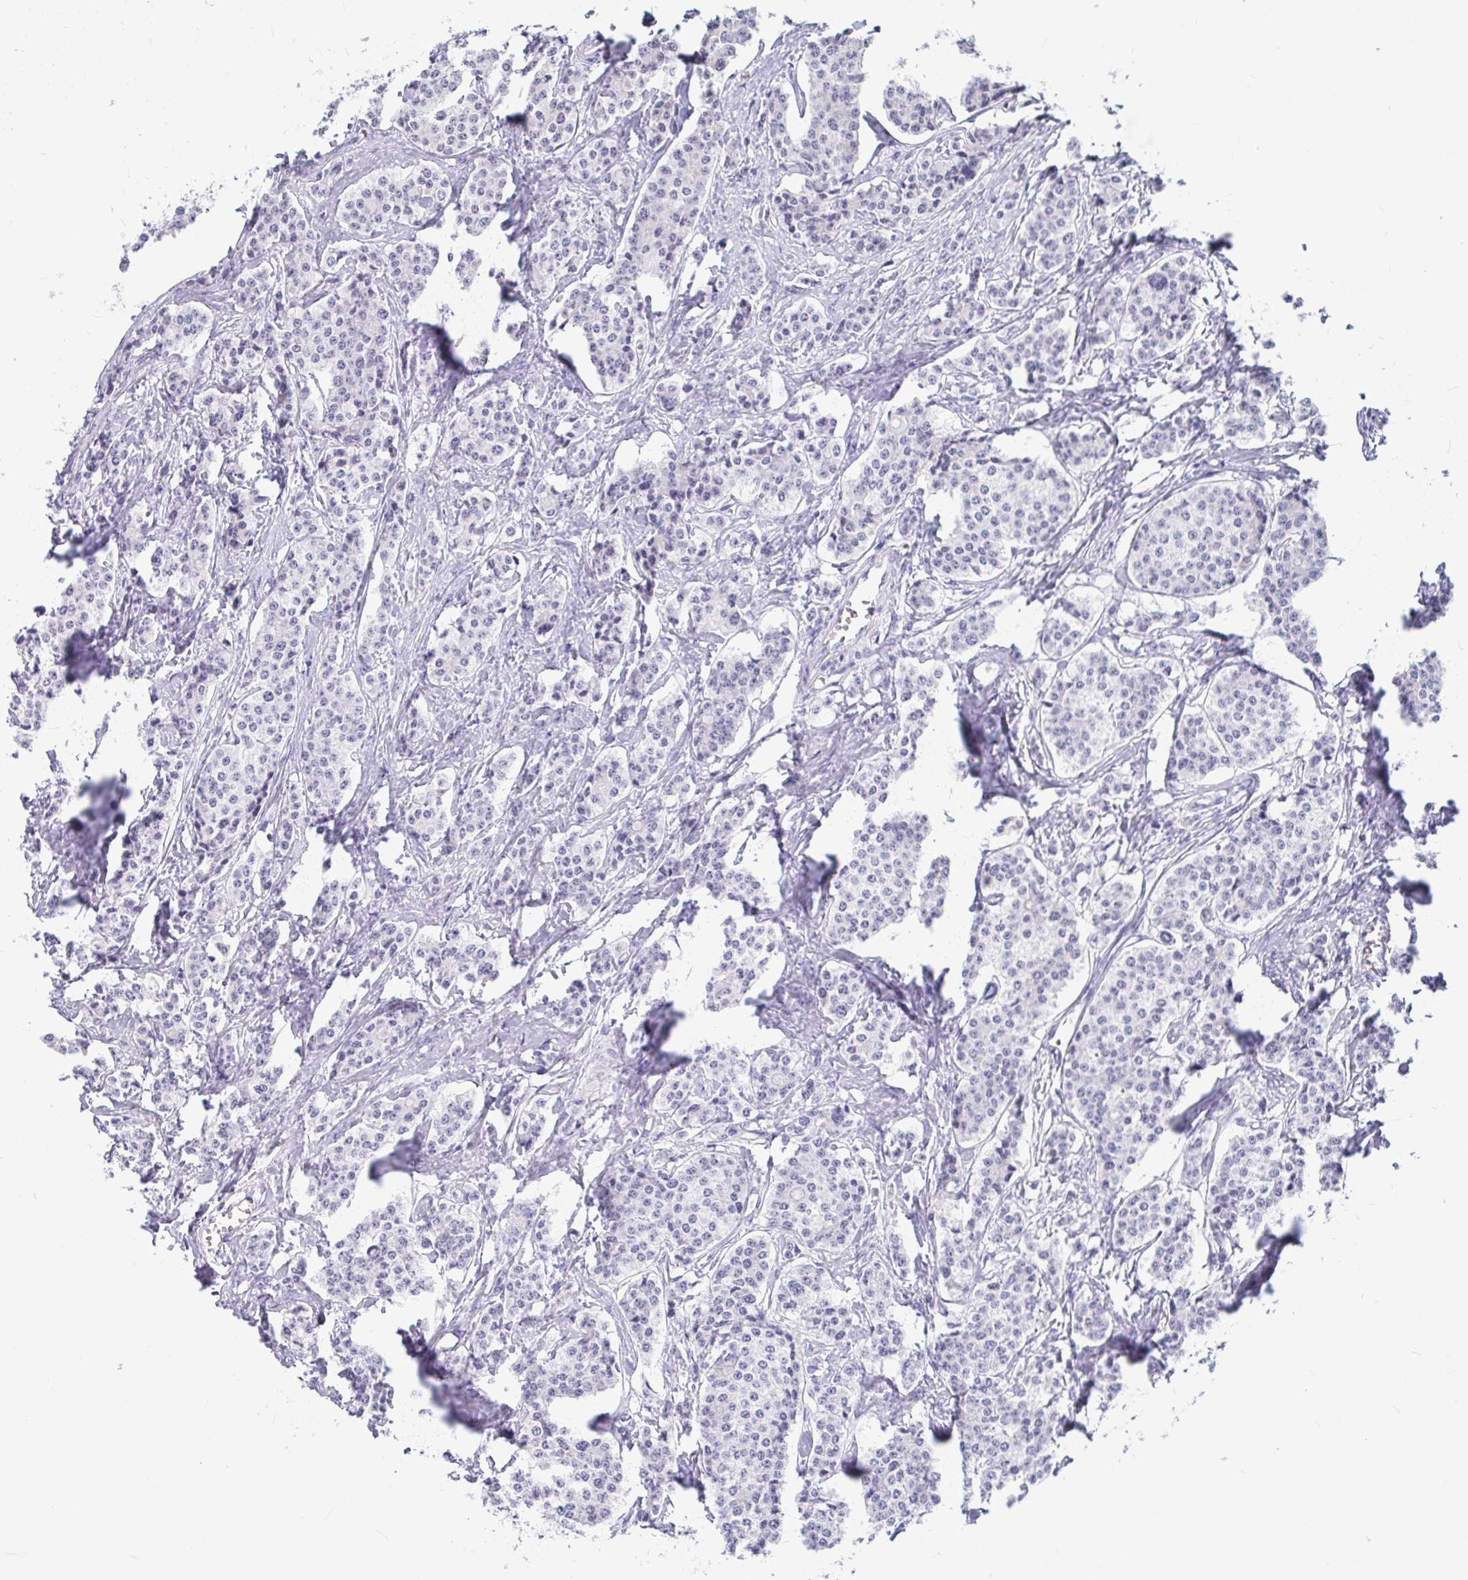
{"staining": {"intensity": "negative", "quantity": "none", "location": "none"}, "tissue": "carcinoid", "cell_type": "Tumor cells", "image_type": "cancer", "snomed": [{"axis": "morphology", "description": "Carcinoid, malignant, NOS"}, {"axis": "topography", "description": "Small intestine"}], "caption": "DAB immunohistochemical staining of human malignant carcinoid reveals no significant staining in tumor cells.", "gene": "OR5J2", "patient": {"sex": "female", "age": 64}}